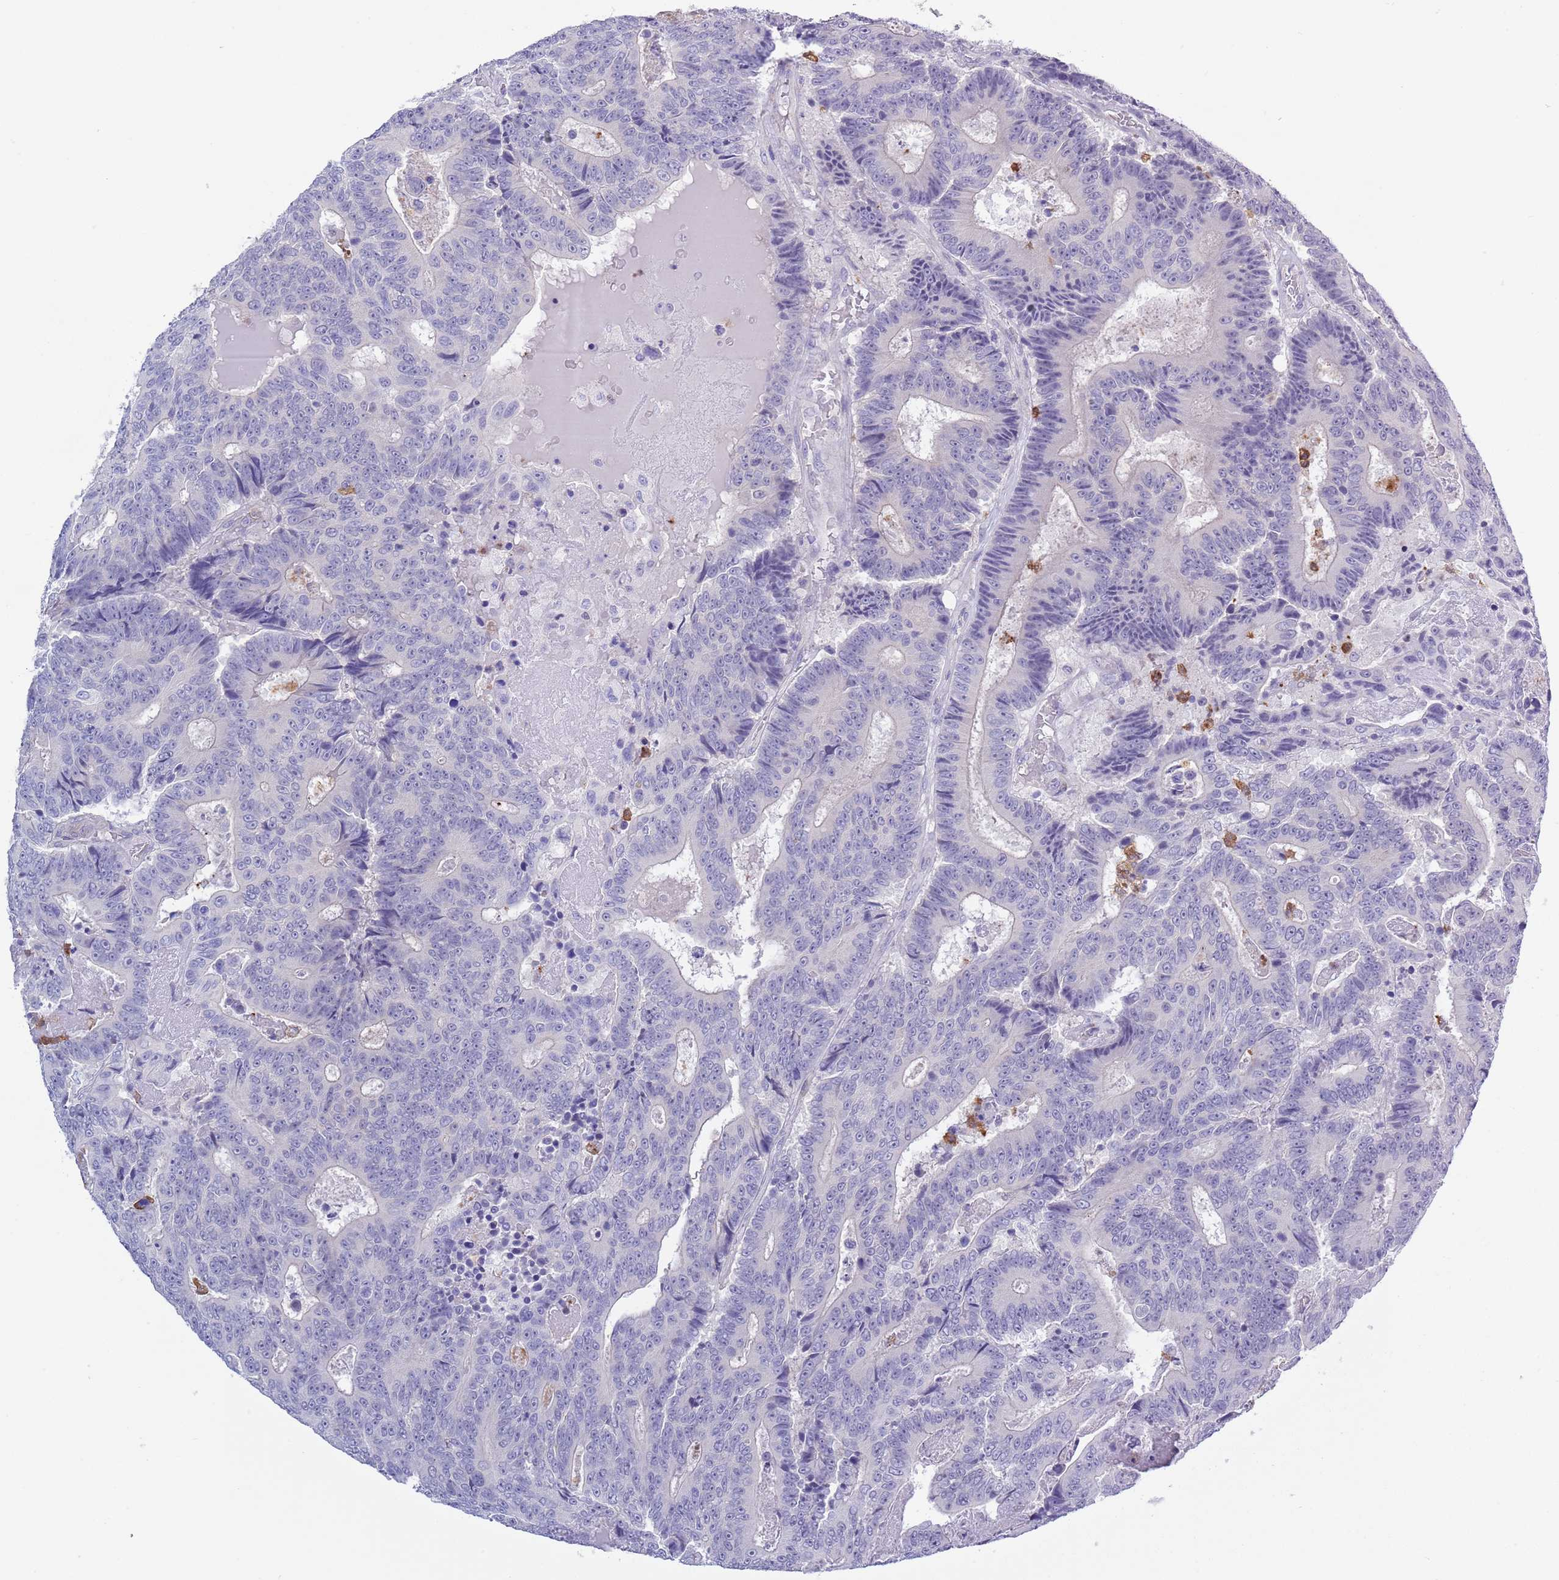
{"staining": {"intensity": "negative", "quantity": "none", "location": "none"}, "tissue": "colorectal cancer", "cell_type": "Tumor cells", "image_type": "cancer", "snomed": [{"axis": "morphology", "description": "Adenocarcinoma, NOS"}, {"axis": "topography", "description": "Colon"}], "caption": "High magnification brightfield microscopy of adenocarcinoma (colorectal) stained with DAB (brown) and counterstained with hematoxylin (blue): tumor cells show no significant positivity.", "gene": "ZFP2", "patient": {"sex": "male", "age": 83}}